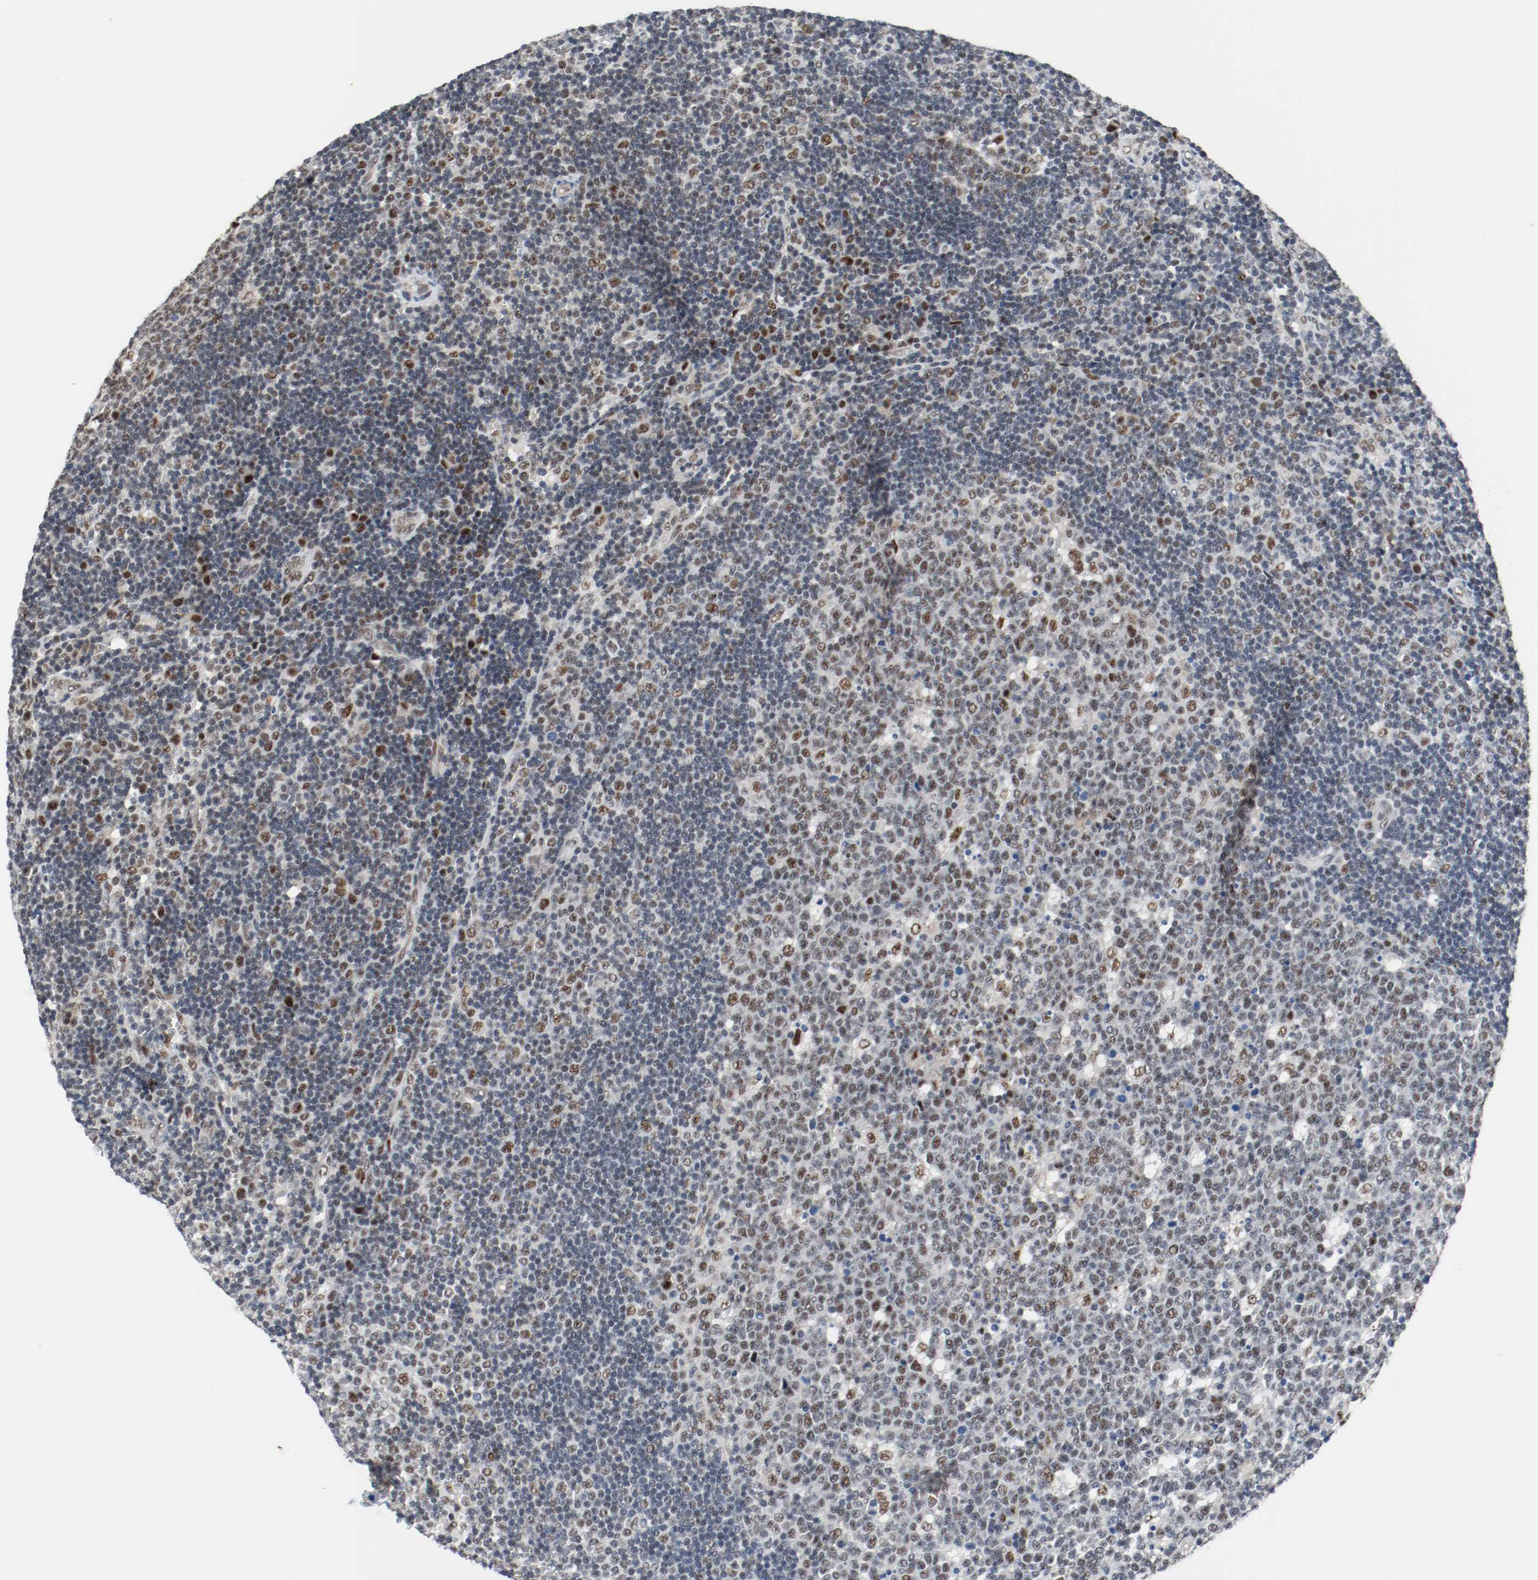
{"staining": {"intensity": "weak", "quantity": "<25%", "location": "nuclear"}, "tissue": "lymph node", "cell_type": "Germinal center cells", "image_type": "normal", "snomed": [{"axis": "morphology", "description": "Normal tissue, NOS"}, {"axis": "topography", "description": "Lymph node"}, {"axis": "topography", "description": "Salivary gland"}], "caption": "An immunohistochemistry (IHC) photomicrograph of benign lymph node is shown. There is no staining in germinal center cells of lymph node. (DAB (3,3'-diaminobenzidine) IHC with hematoxylin counter stain).", "gene": "ASH1L", "patient": {"sex": "male", "age": 8}}